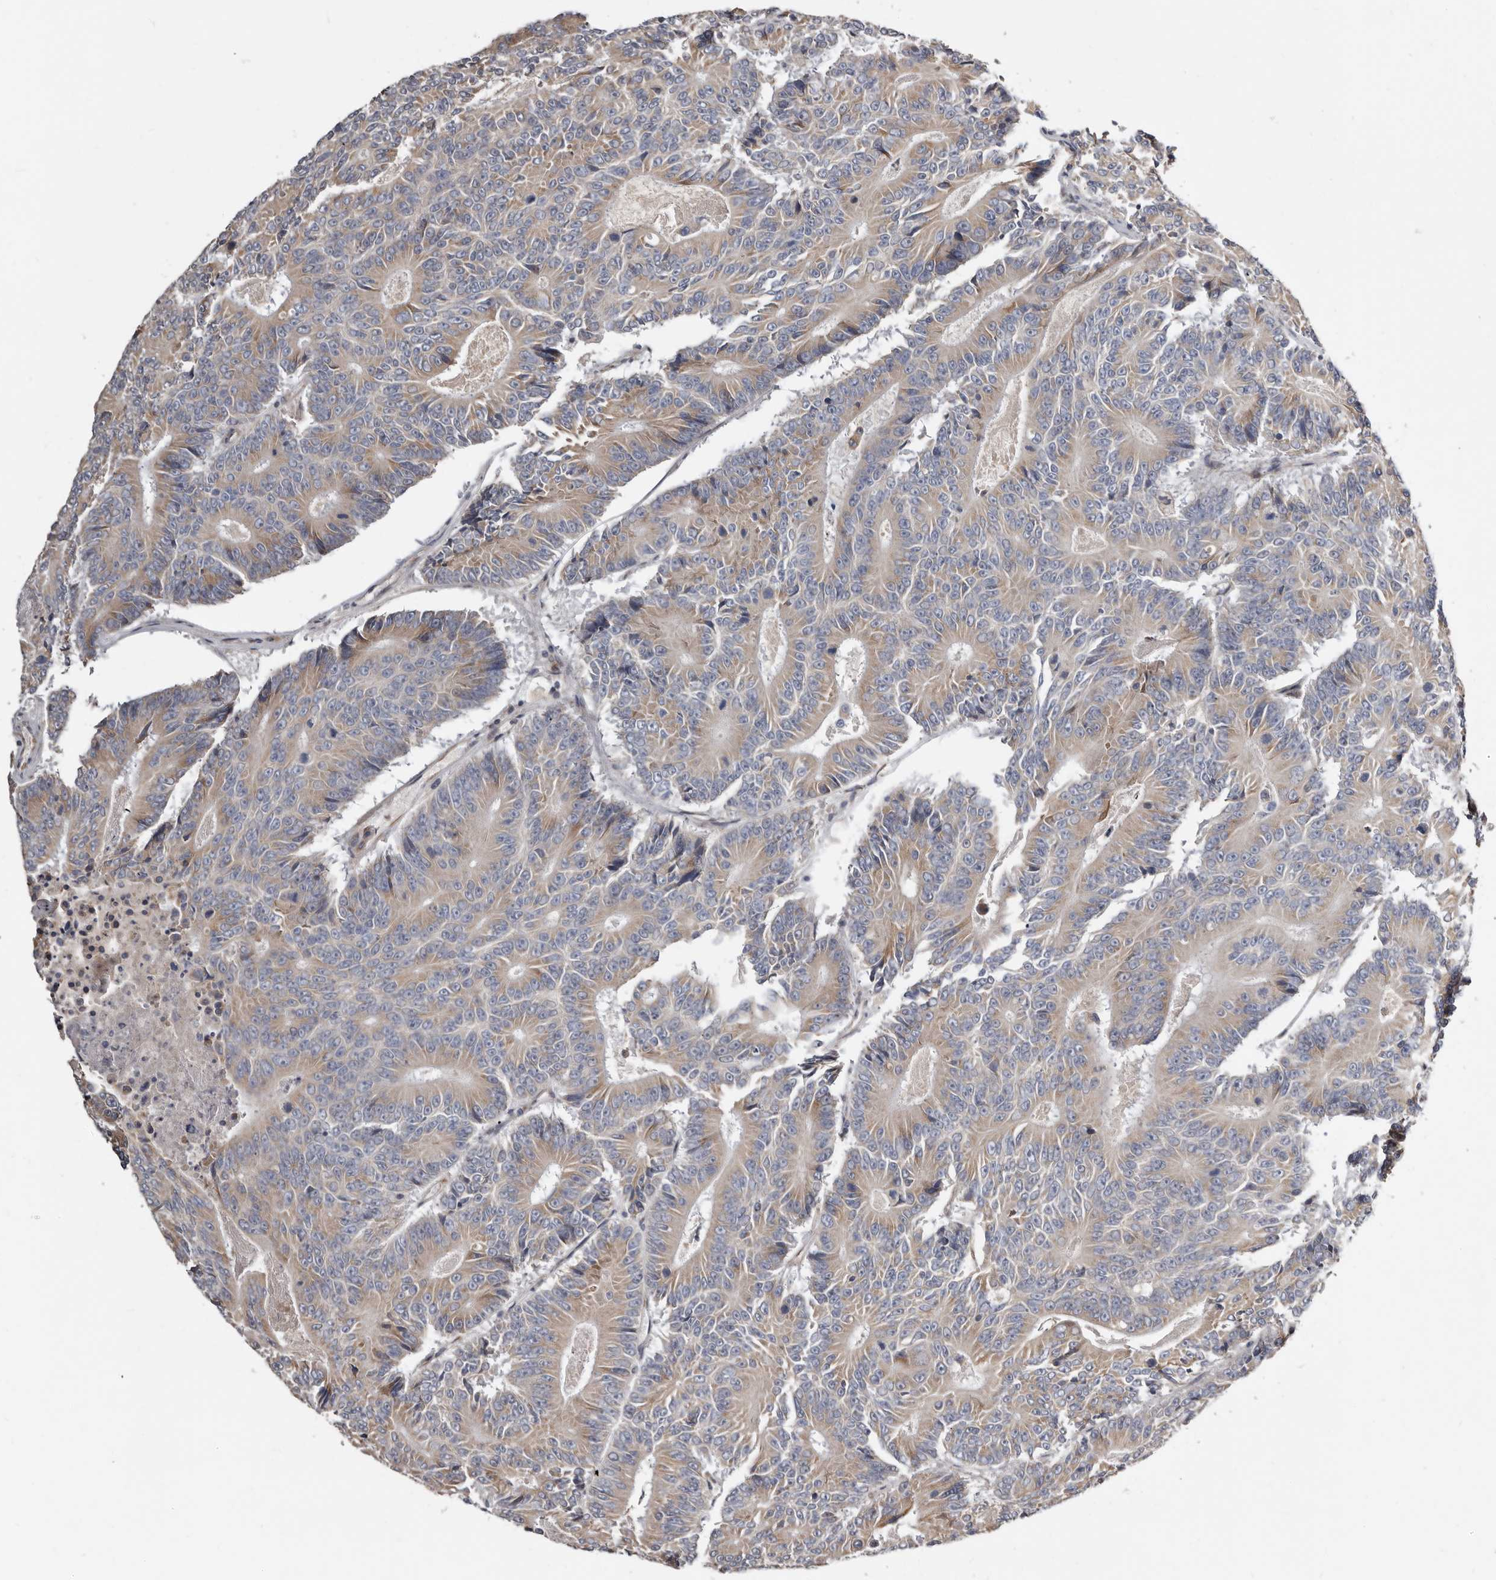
{"staining": {"intensity": "weak", "quantity": "<25%", "location": "cytoplasmic/membranous"}, "tissue": "colorectal cancer", "cell_type": "Tumor cells", "image_type": "cancer", "snomed": [{"axis": "morphology", "description": "Adenocarcinoma, NOS"}, {"axis": "topography", "description": "Colon"}], "caption": "High power microscopy micrograph of an immunohistochemistry image of colorectal adenocarcinoma, revealing no significant expression in tumor cells.", "gene": "ASIC5", "patient": {"sex": "male", "age": 83}}